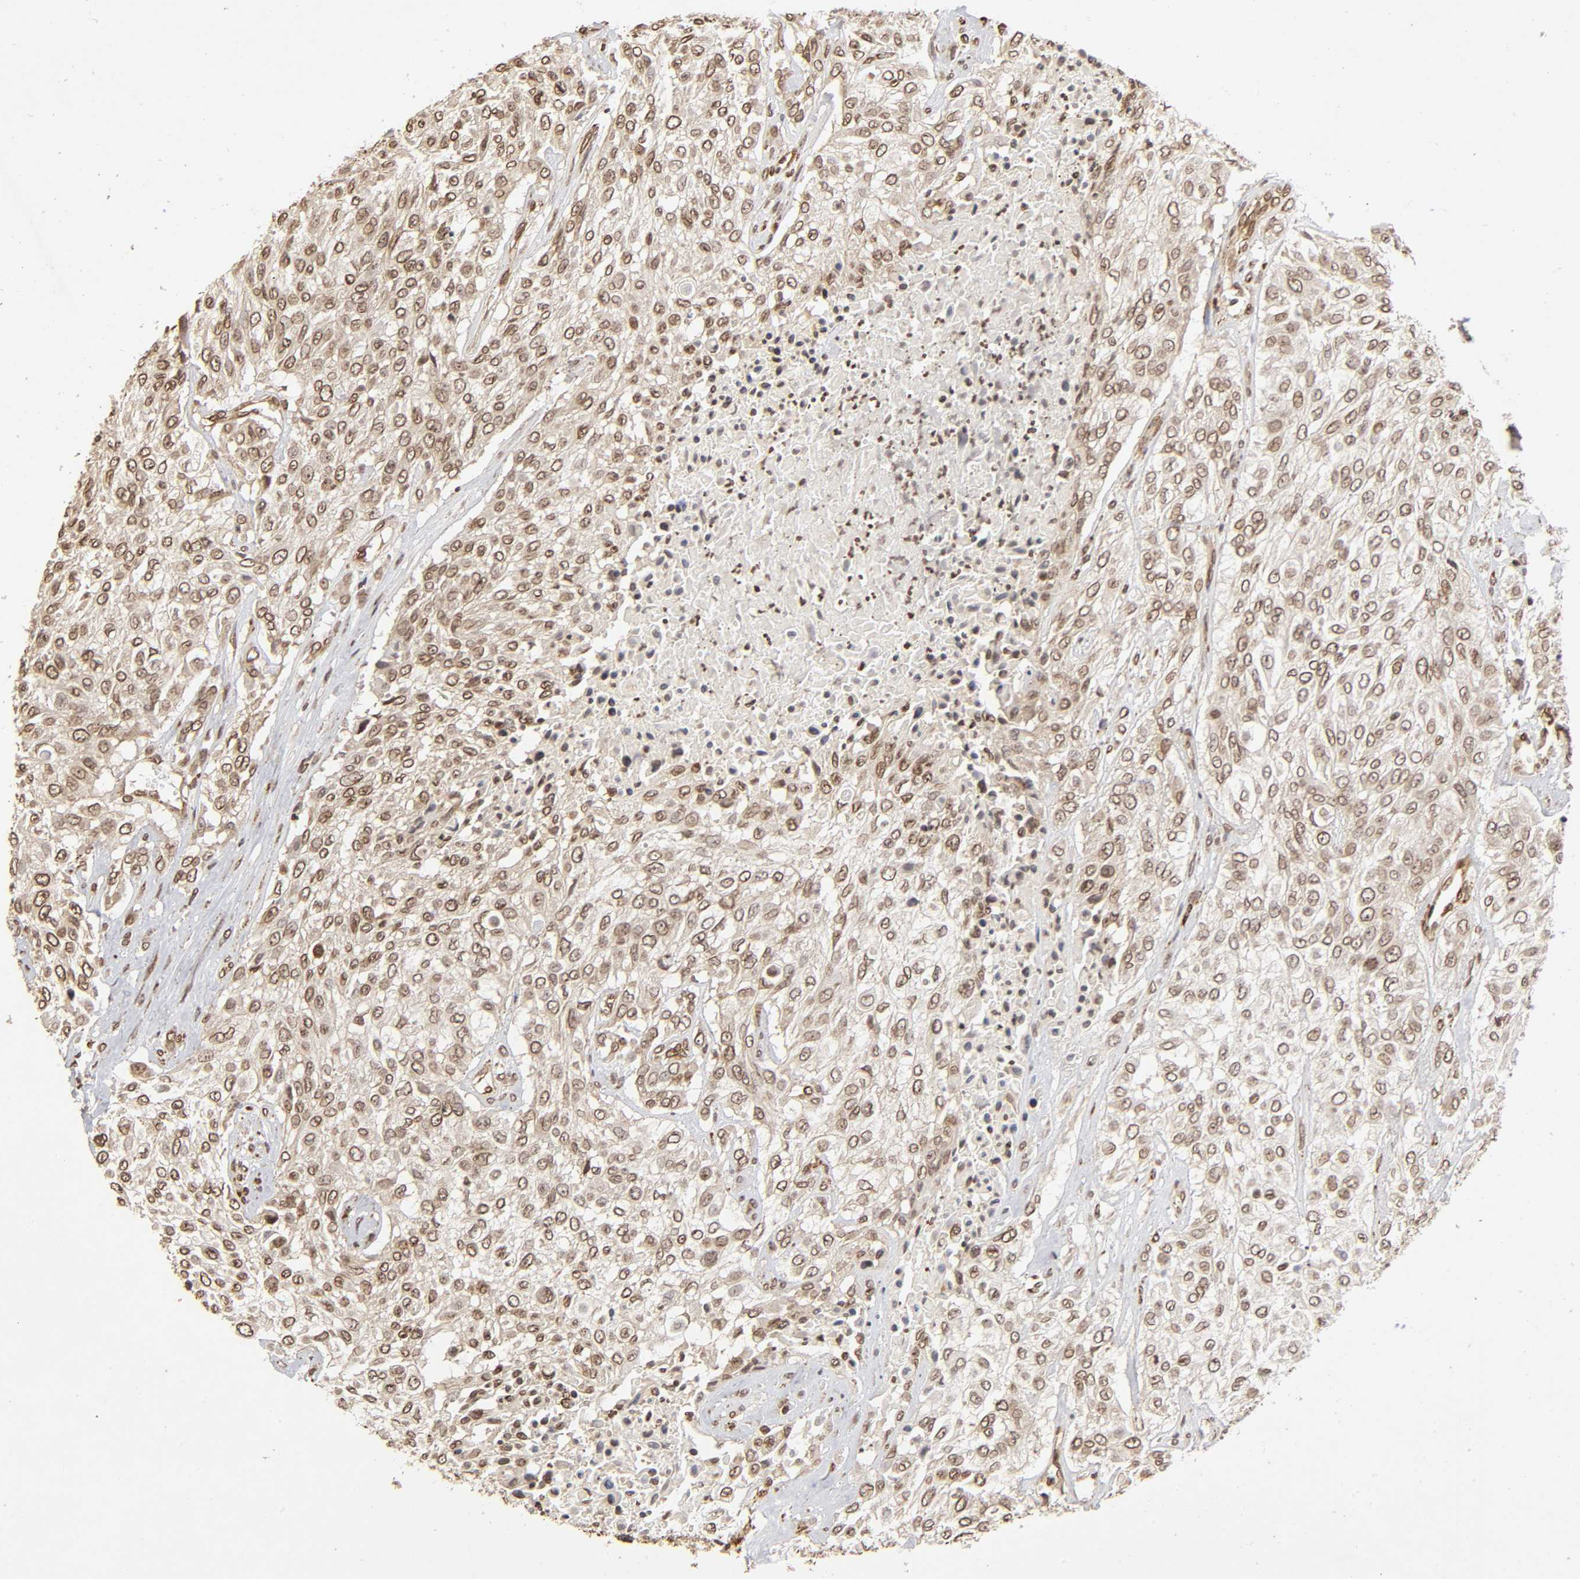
{"staining": {"intensity": "moderate", "quantity": ">75%", "location": "cytoplasmic/membranous,nuclear"}, "tissue": "urothelial cancer", "cell_type": "Tumor cells", "image_type": "cancer", "snomed": [{"axis": "morphology", "description": "Urothelial carcinoma, High grade"}, {"axis": "topography", "description": "Urinary bladder"}], "caption": "Immunohistochemistry image of neoplastic tissue: urothelial cancer stained using immunohistochemistry (IHC) shows medium levels of moderate protein expression localized specifically in the cytoplasmic/membranous and nuclear of tumor cells, appearing as a cytoplasmic/membranous and nuclear brown color.", "gene": "MLLT6", "patient": {"sex": "male", "age": 57}}